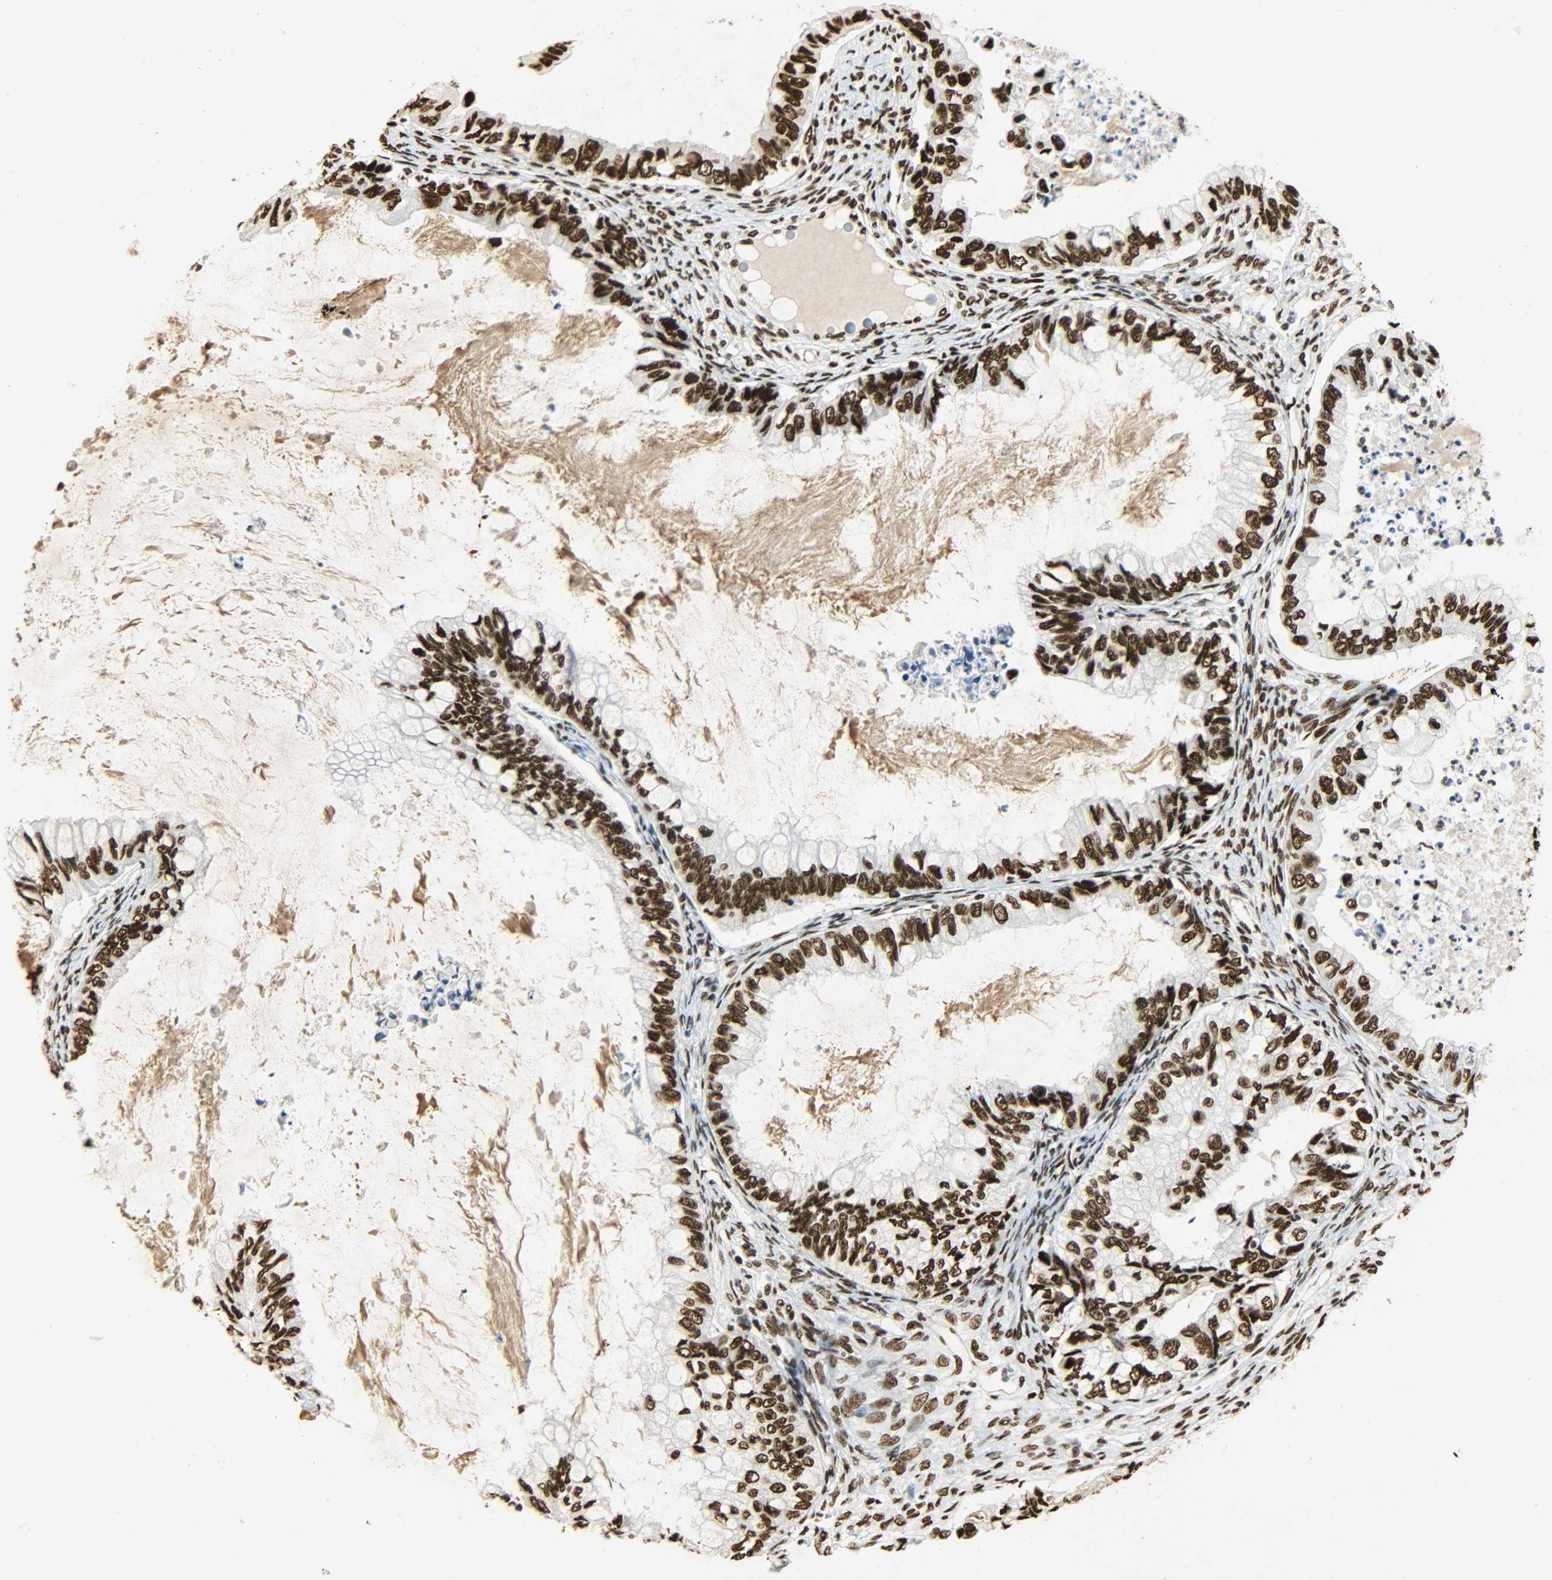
{"staining": {"intensity": "strong", "quantity": ">75%", "location": "nuclear"}, "tissue": "ovarian cancer", "cell_type": "Tumor cells", "image_type": "cancer", "snomed": [{"axis": "morphology", "description": "Cystadenocarcinoma, mucinous, NOS"}, {"axis": "topography", "description": "Ovary"}], "caption": "Protein expression analysis of human mucinous cystadenocarcinoma (ovarian) reveals strong nuclear staining in about >75% of tumor cells.", "gene": "KHDRBS1", "patient": {"sex": "female", "age": 80}}